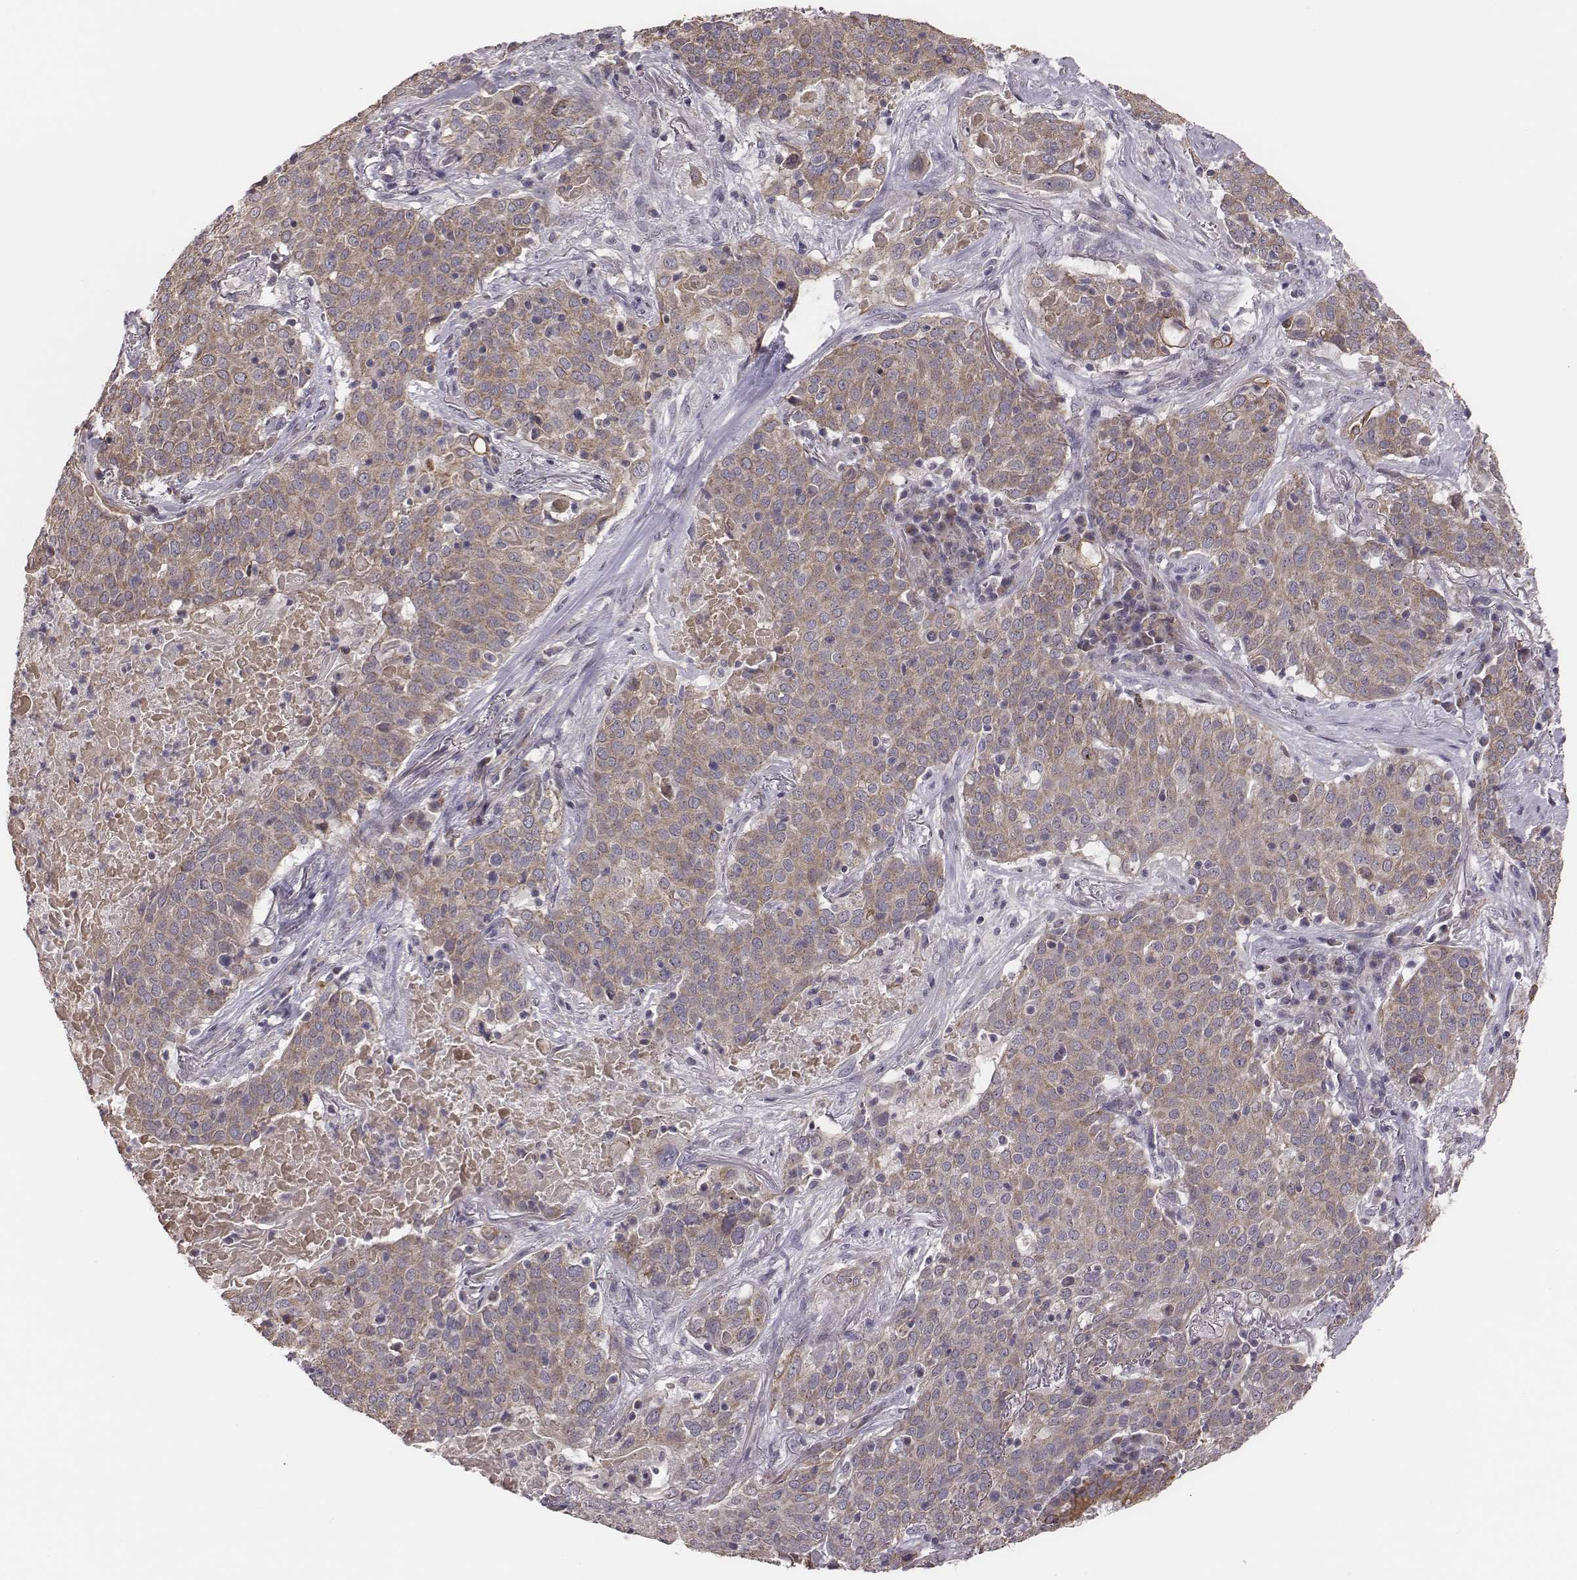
{"staining": {"intensity": "weak", "quantity": ">75%", "location": "cytoplasmic/membranous"}, "tissue": "lung cancer", "cell_type": "Tumor cells", "image_type": "cancer", "snomed": [{"axis": "morphology", "description": "Squamous cell carcinoma, NOS"}, {"axis": "topography", "description": "Lung"}], "caption": "Weak cytoplasmic/membranous expression is present in about >75% of tumor cells in squamous cell carcinoma (lung). (Stains: DAB (3,3'-diaminobenzidine) in brown, nuclei in blue, Microscopy: brightfield microscopy at high magnification).", "gene": "HAVCR1", "patient": {"sex": "male", "age": 82}}